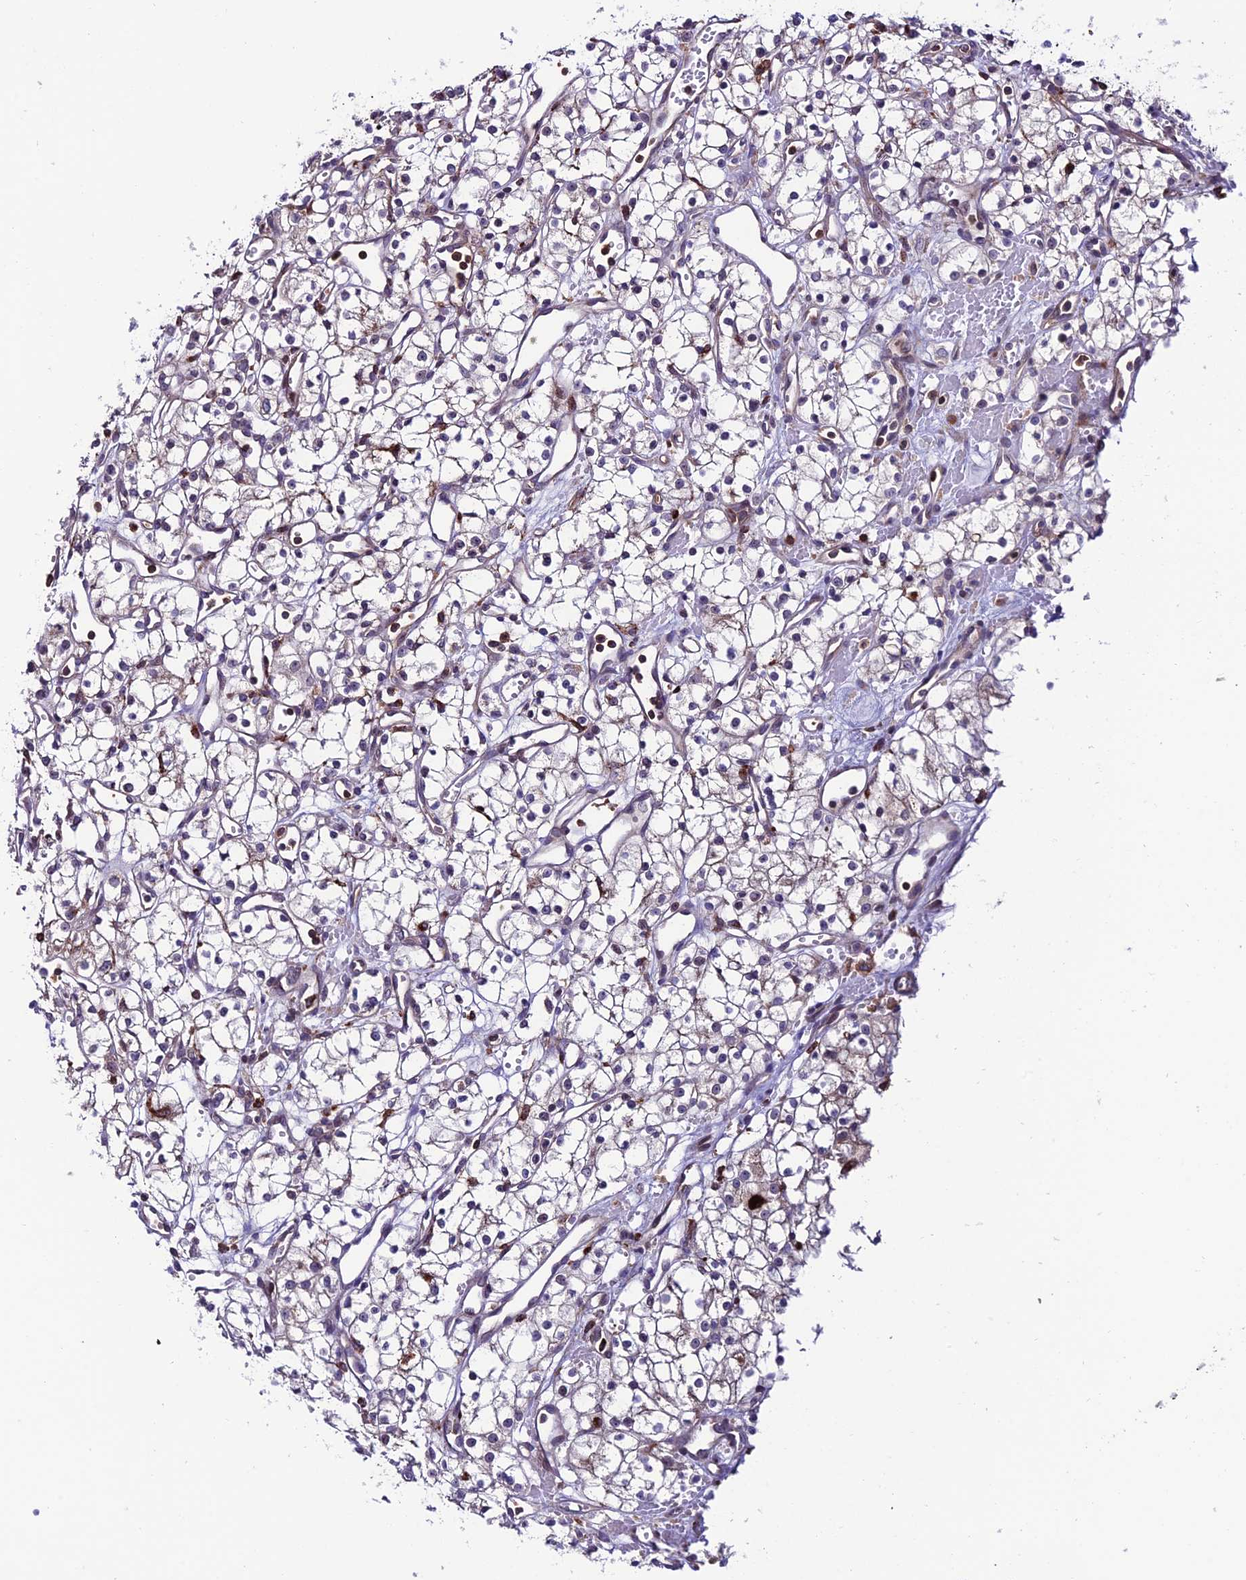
{"staining": {"intensity": "negative", "quantity": "none", "location": "none"}, "tissue": "renal cancer", "cell_type": "Tumor cells", "image_type": "cancer", "snomed": [{"axis": "morphology", "description": "Adenocarcinoma, NOS"}, {"axis": "topography", "description": "Kidney"}], "caption": "High magnification brightfield microscopy of renal cancer stained with DAB (brown) and counterstained with hematoxylin (blue): tumor cells show no significant staining.", "gene": "ARHGEF18", "patient": {"sex": "male", "age": 59}}